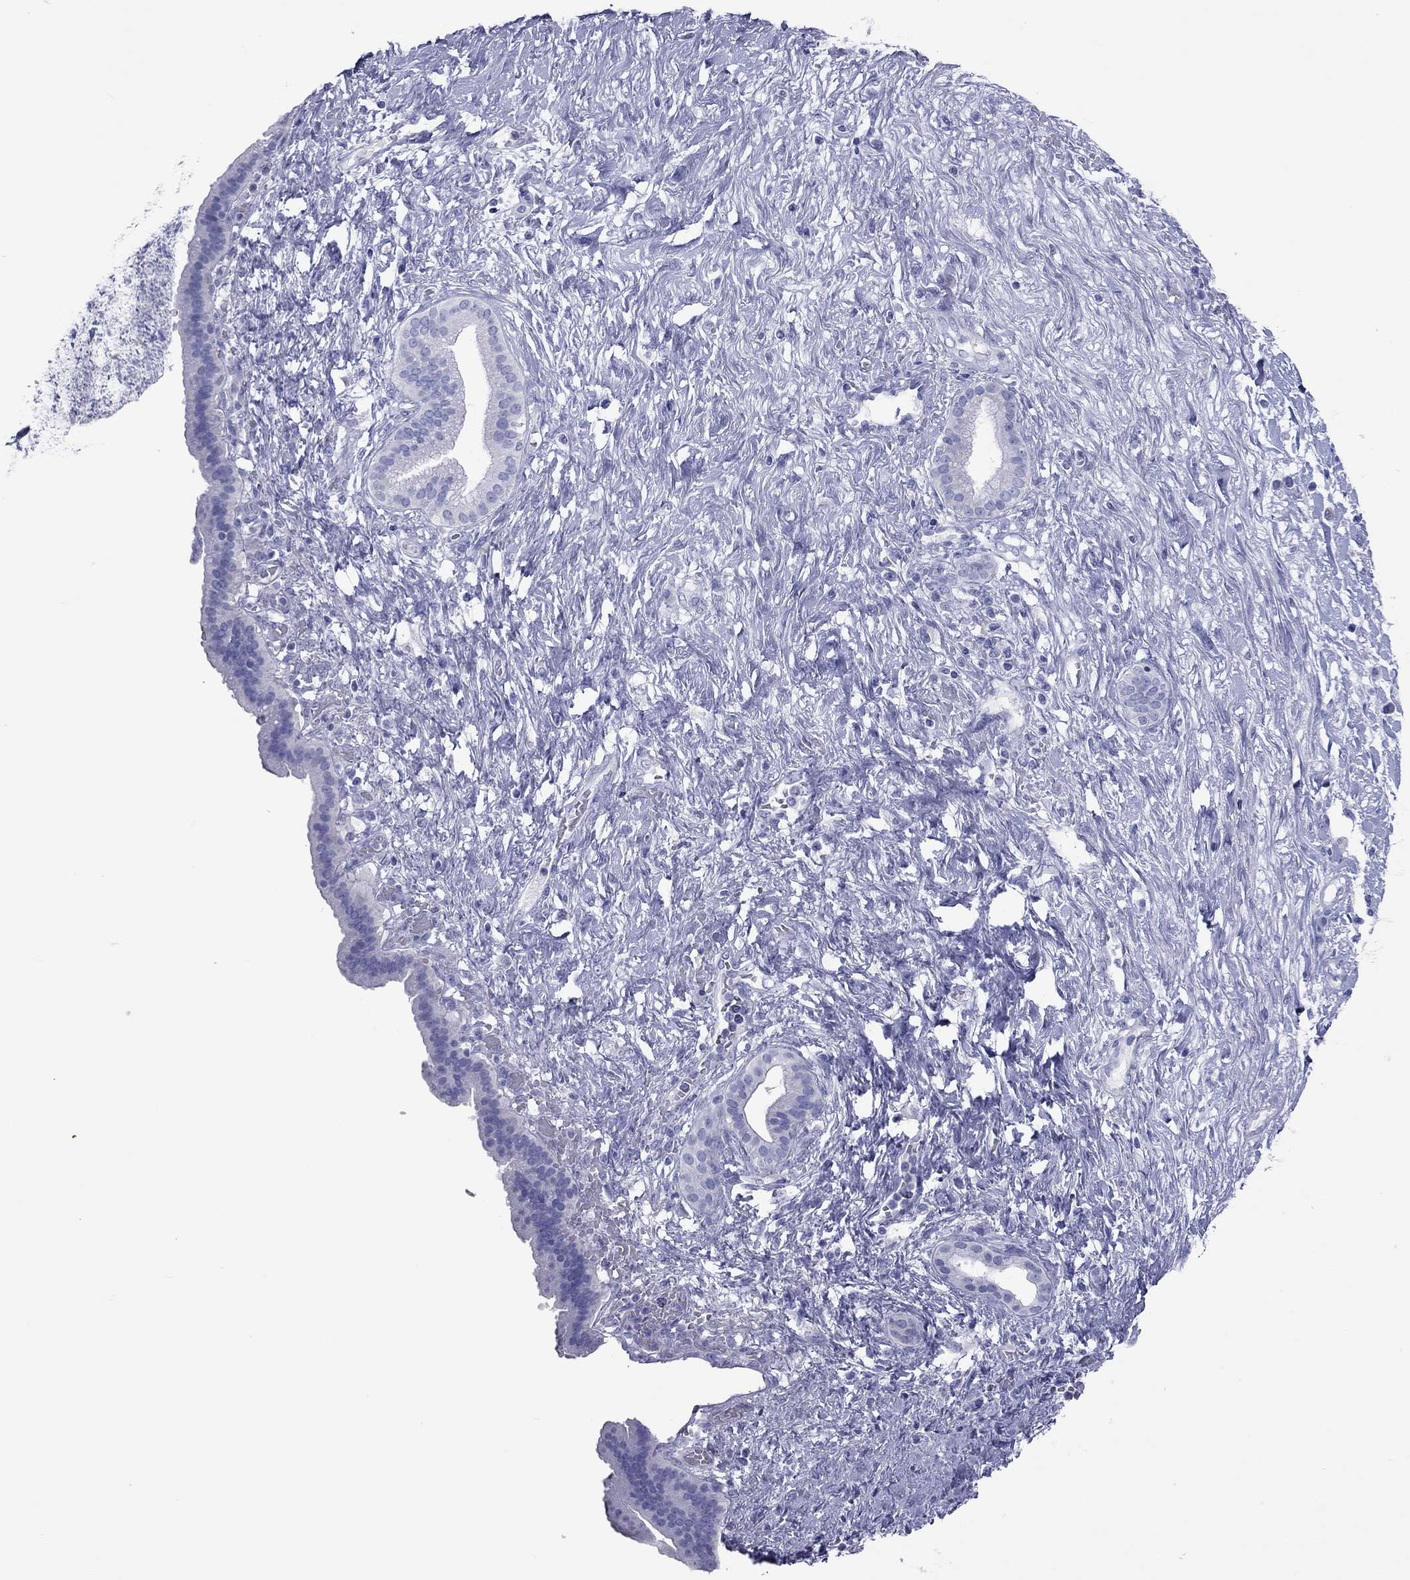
{"staining": {"intensity": "negative", "quantity": "none", "location": "none"}, "tissue": "pancreatic cancer", "cell_type": "Tumor cells", "image_type": "cancer", "snomed": [{"axis": "morphology", "description": "Adenocarcinoma, NOS"}, {"axis": "topography", "description": "Pancreas"}], "caption": "Photomicrograph shows no protein staining in tumor cells of pancreatic cancer tissue.", "gene": "VSIG10", "patient": {"sex": "male", "age": 44}}